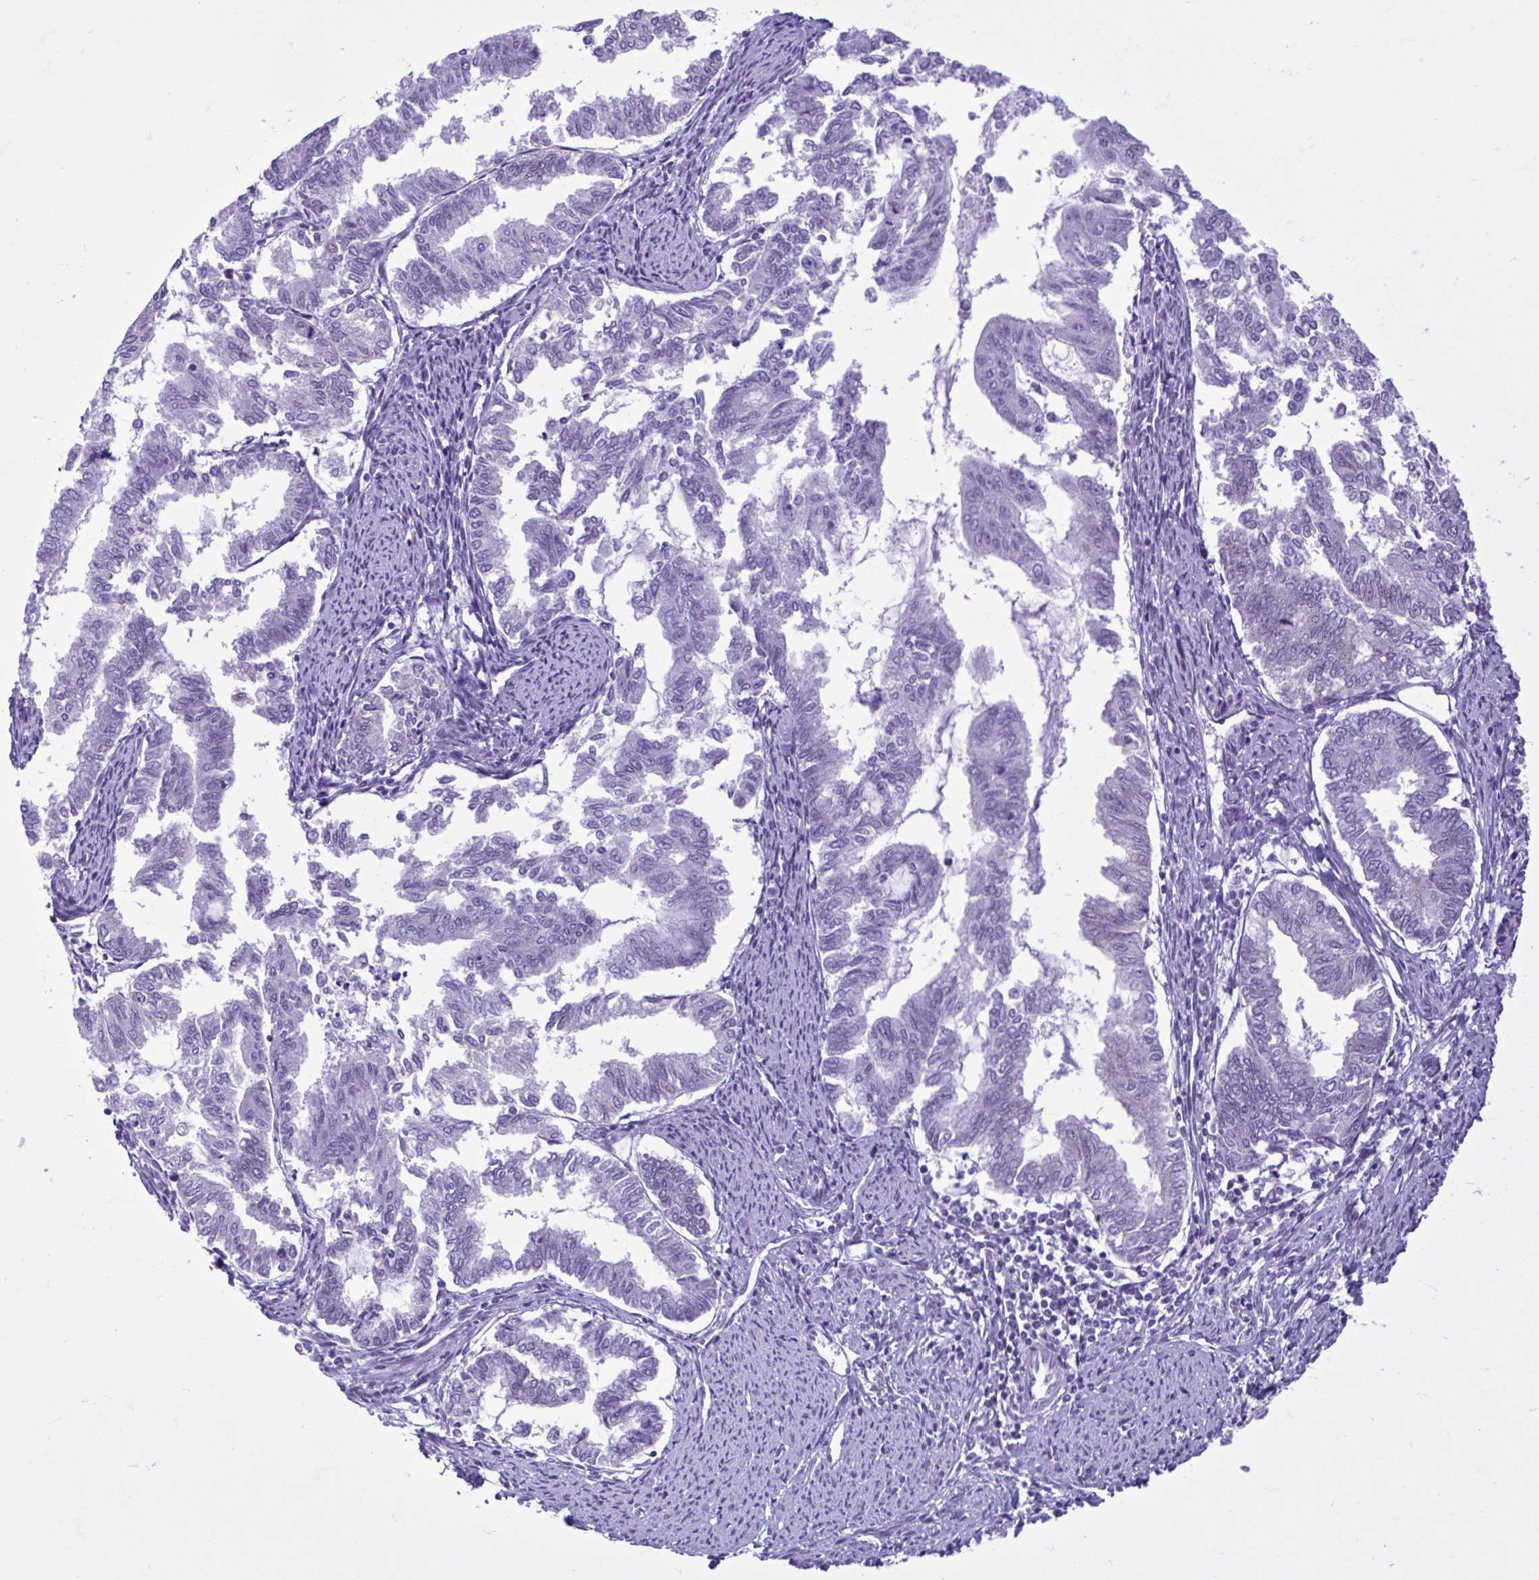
{"staining": {"intensity": "negative", "quantity": "none", "location": "none"}, "tissue": "endometrial cancer", "cell_type": "Tumor cells", "image_type": "cancer", "snomed": [{"axis": "morphology", "description": "Adenocarcinoma, NOS"}, {"axis": "topography", "description": "Endometrium"}], "caption": "Tumor cells show no significant staining in adenocarcinoma (endometrial).", "gene": "FAM153A", "patient": {"sex": "female", "age": 79}}